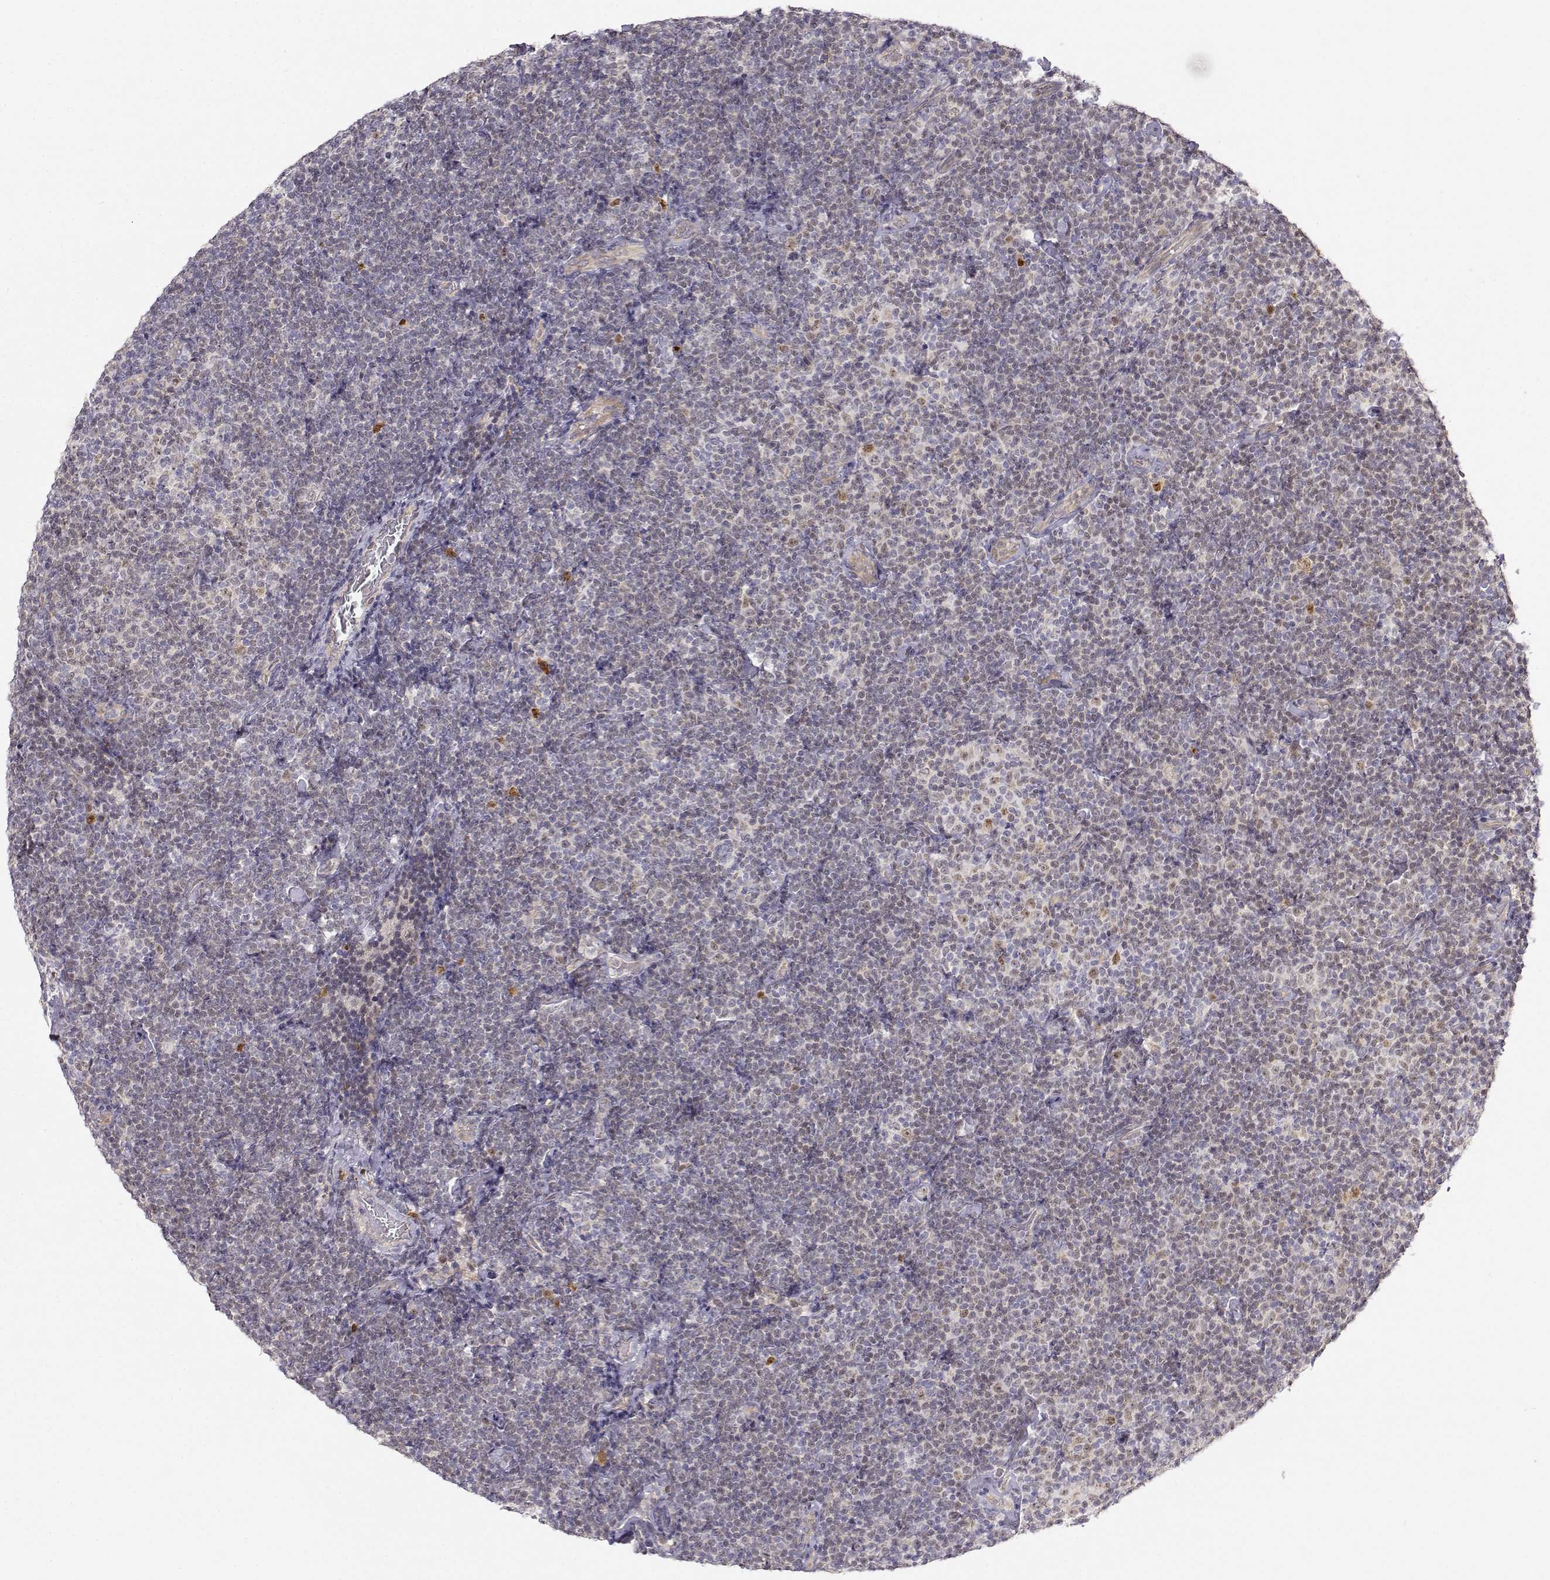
{"staining": {"intensity": "negative", "quantity": "none", "location": "none"}, "tissue": "lymphoma", "cell_type": "Tumor cells", "image_type": "cancer", "snomed": [{"axis": "morphology", "description": "Malignant lymphoma, non-Hodgkin's type, Low grade"}, {"axis": "topography", "description": "Lymph node"}], "caption": "The photomicrograph shows no staining of tumor cells in lymphoma. (DAB immunohistochemistry (IHC) visualized using brightfield microscopy, high magnification).", "gene": "EAF2", "patient": {"sex": "male", "age": 81}}